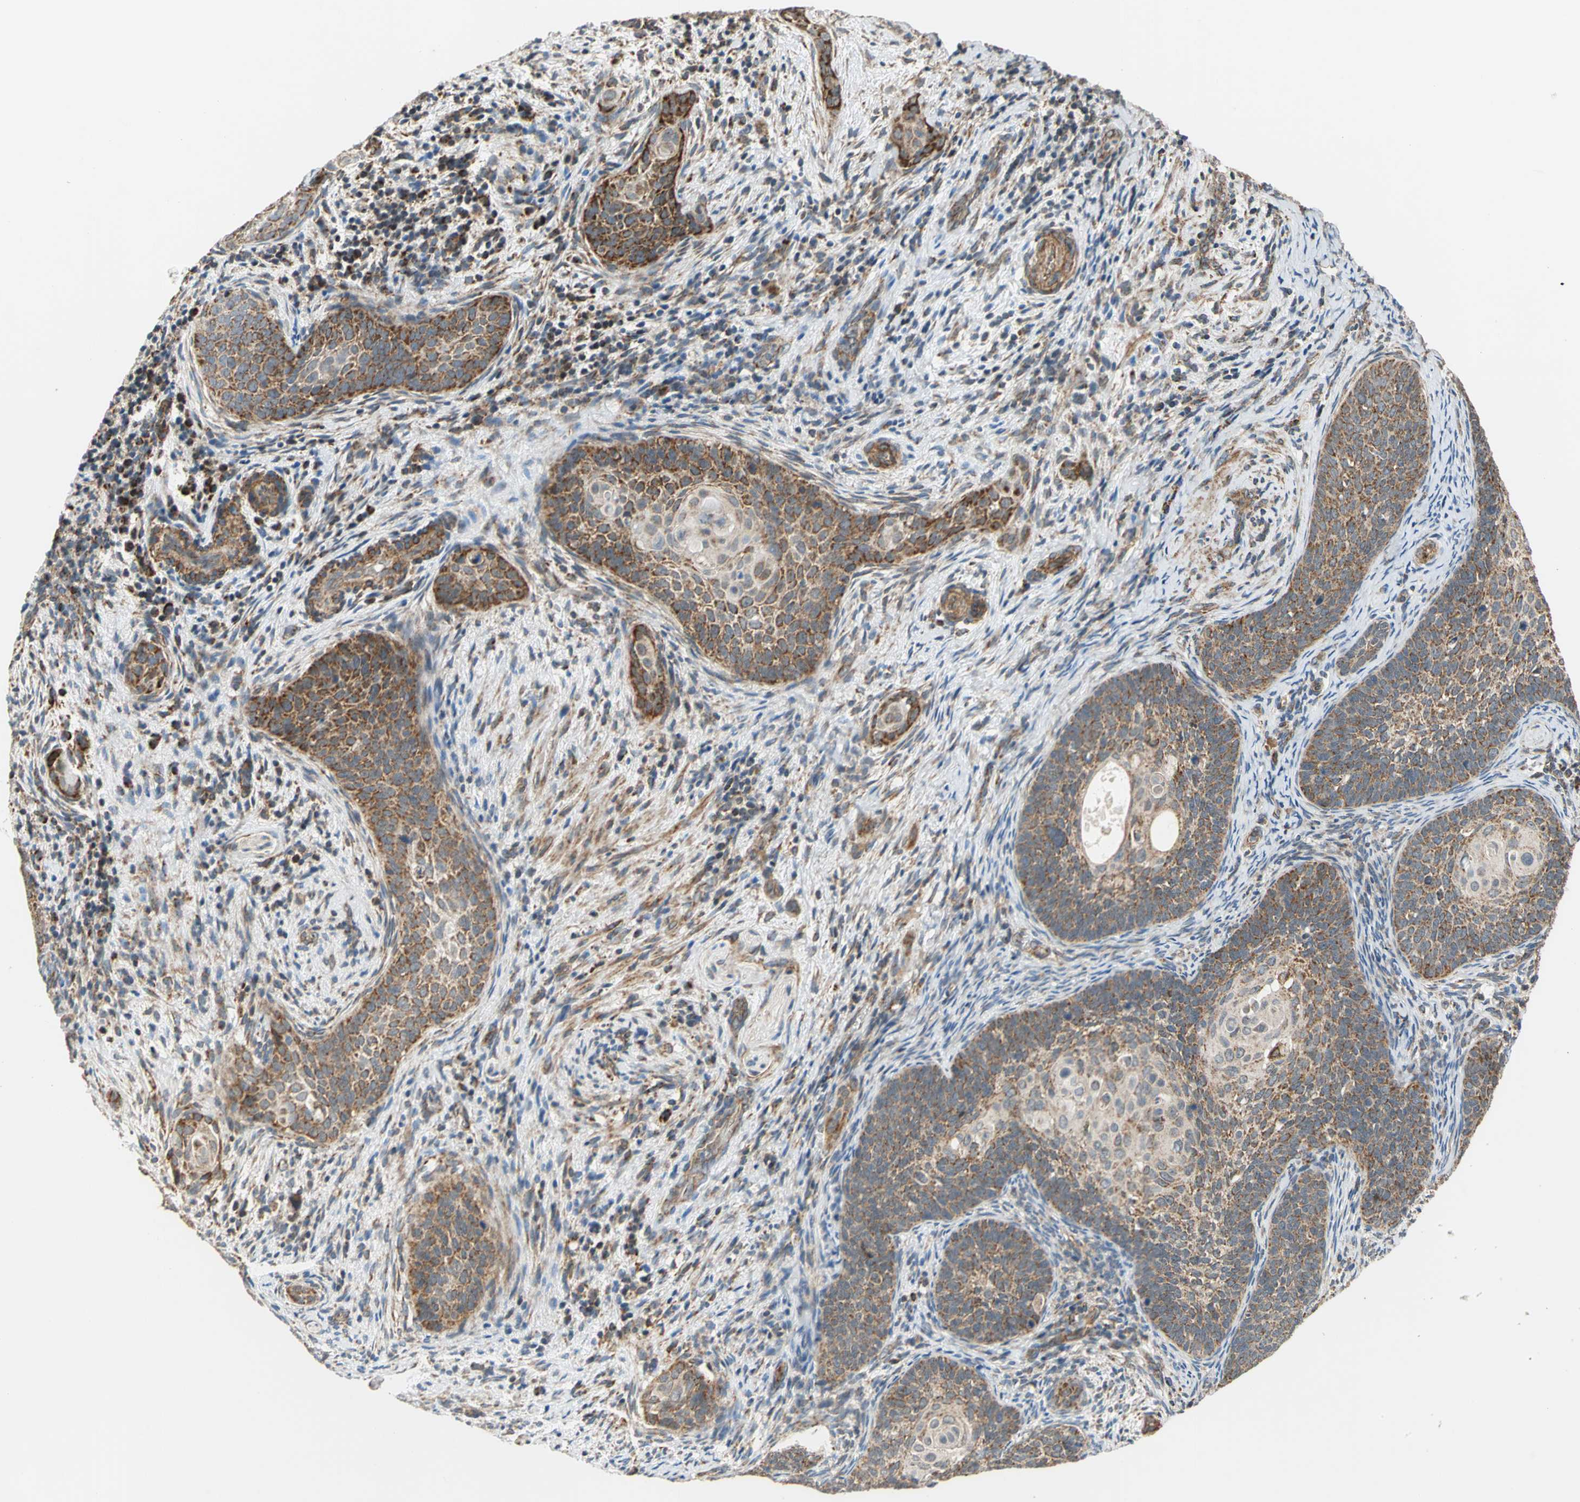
{"staining": {"intensity": "moderate", "quantity": ">75%", "location": "cytoplasmic/membranous"}, "tissue": "cervical cancer", "cell_type": "Tumor cells", "image_type": "cancer", "snomed": [{"axis": "morphology", "description": "Squamous cell carcinoma, NOS"}, {"axis": "topography", "description": "Cervix"}], "caption": "A brown stain shows moderate cytoplasmic/membranous staining of a protein in human cervical squamous cell carcinoma tumor cells.", "gene": "MRPS22", "patient": {"sex": "female", "age": 33}}